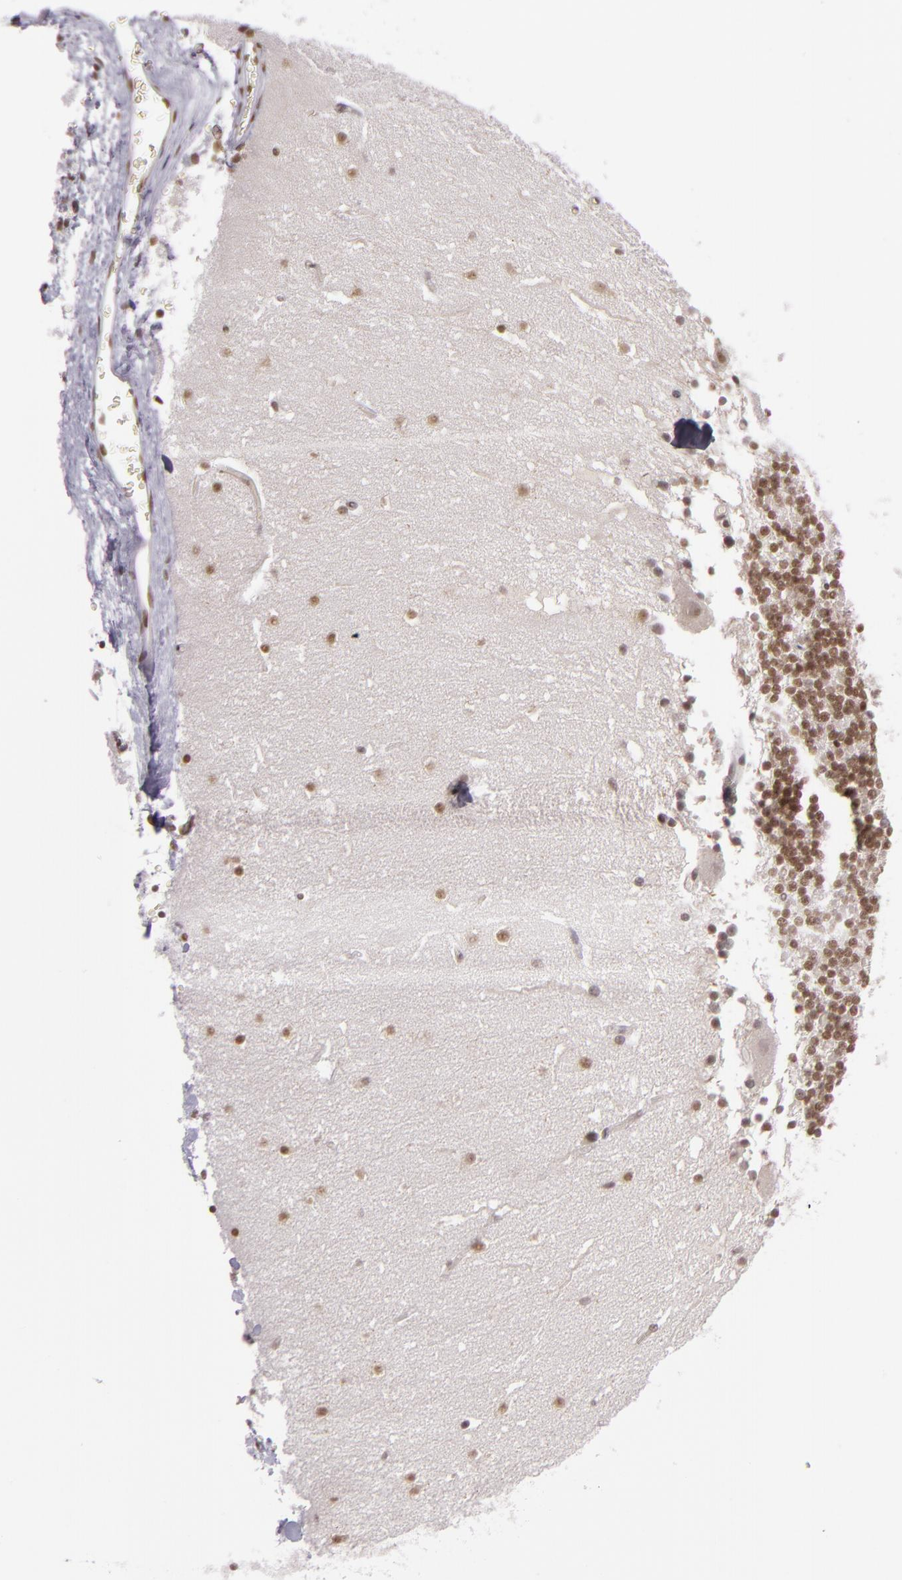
{"staining": {"intensity": "moderate", "quantity": ">75%", "location": "nuclear"}, "tissue": "cerebellum", "cell_type": "Cells in granular layer", "image_type": "normal", "snomed": [{"axis": "morphology", "description": "Normal tissue, NOS"}, {"axis": "topography", "description": "Cerebellum"}], "caption": "Brown immunohistochemical staining in normal human cerebellum demonstrates moderate nuclear staining in approximately >75% of cells in granular layer.", "gene": "ZFX", "patient": {"sex": "female", "age": 19}}